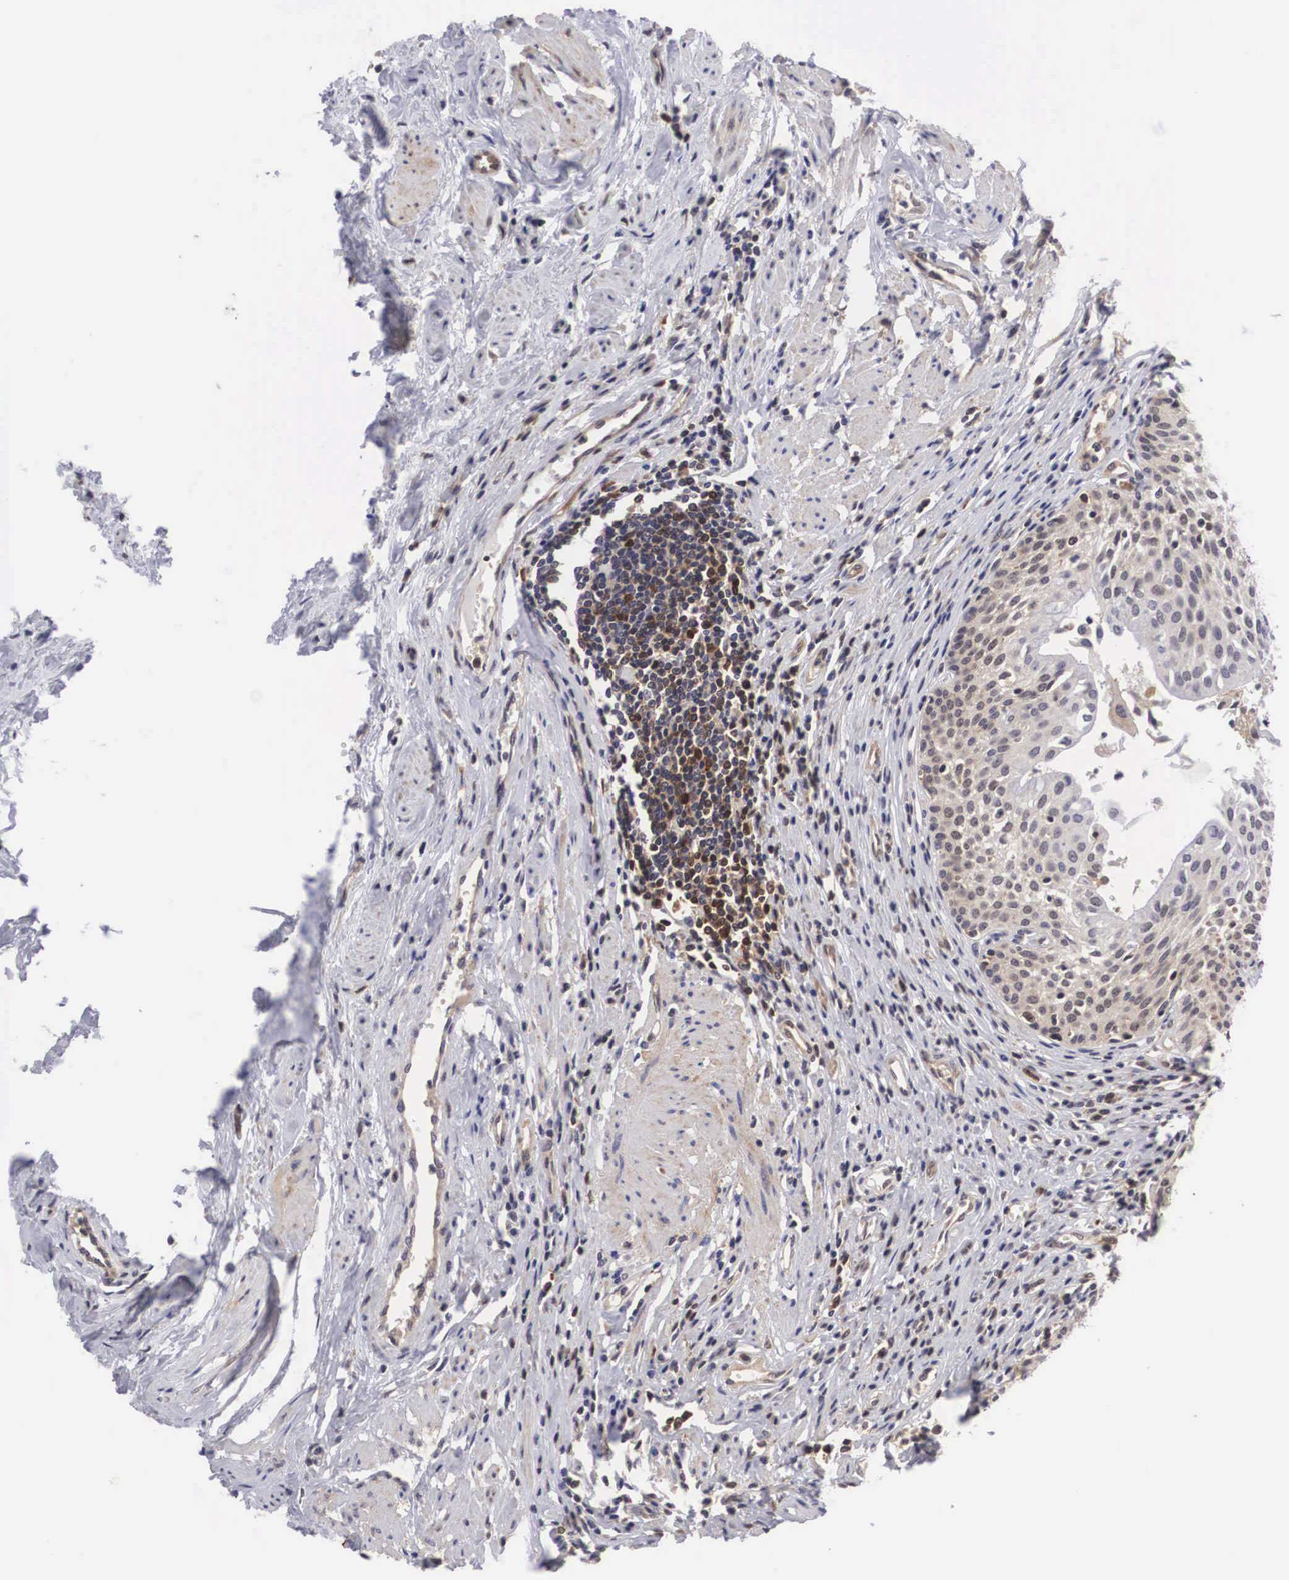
{"staining": {"intensity": "moderate", "quantity": "25%-75%", "location": "cytoplasmic/membranous,nuclear"}, "tissue": "urinary bladder", "cell_type": "Urothelial cells", "image_type": "normal", "snomed": [{"axis": "morphology", "description": "Normal tissue, NOS"}, {"axis": "topography", "description": "Urinary bladder"}], "caption": "IHC micrograph of unremarkable human urinary bladder stained for a protein (brown), which displays medium levels of moderate cytoplasmic/membranous,nuclear expression in approximately 25%-75% of urothelial cells.", "gene": "ADSL", "patient": {"sex": "female", "age": 39}}